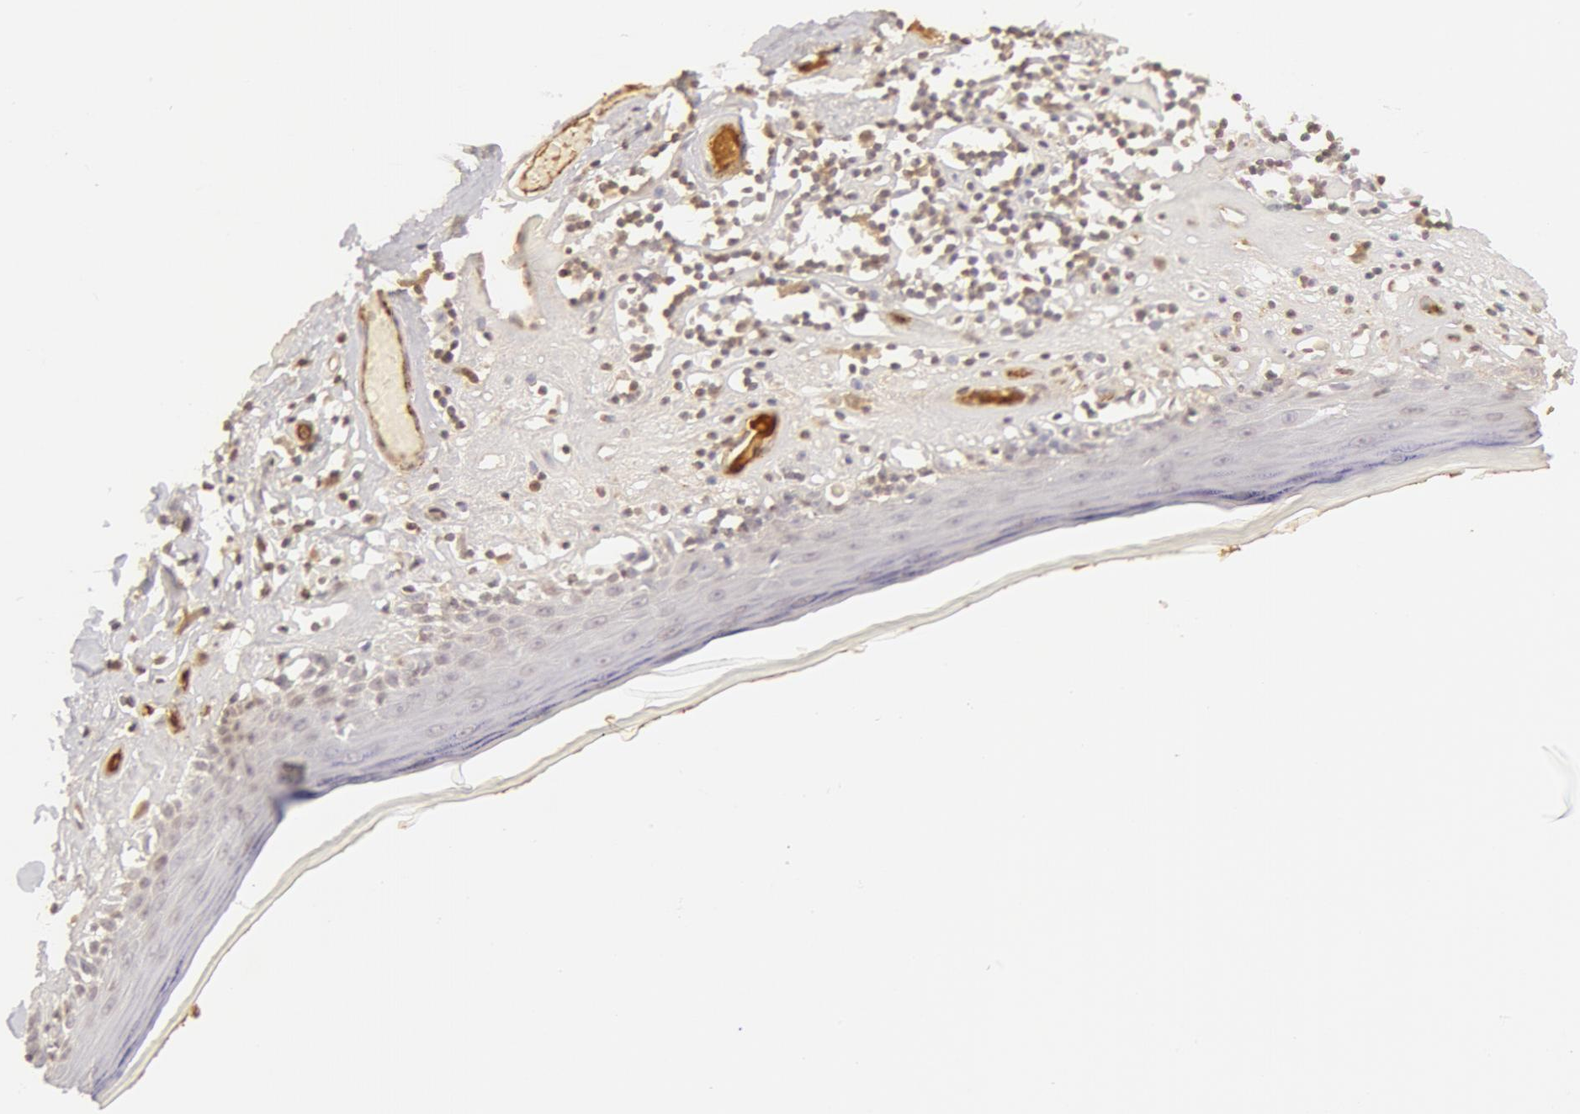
{"staining": {"intensity": "negative", "quantity": "none", "location": "none"}, "tissue": "skin", "cell_type": "Epidermal cells", "image_type": "normal", "snomed": [{"axis": "morphology", "description": "Normal tissue, NOS"}, {"axis": "topography", "description": "Vascular tissue"}, {"axis": "topography", "description": "Vulva"}, {"axis": "topography", "description": "Peripheral nerve tissue"}], "caption": "This is an IHC image of benign human skin. There is no staining in epidermal cells.", "gene": "VWF", "patient": {"sex": "female", "age": 86}}